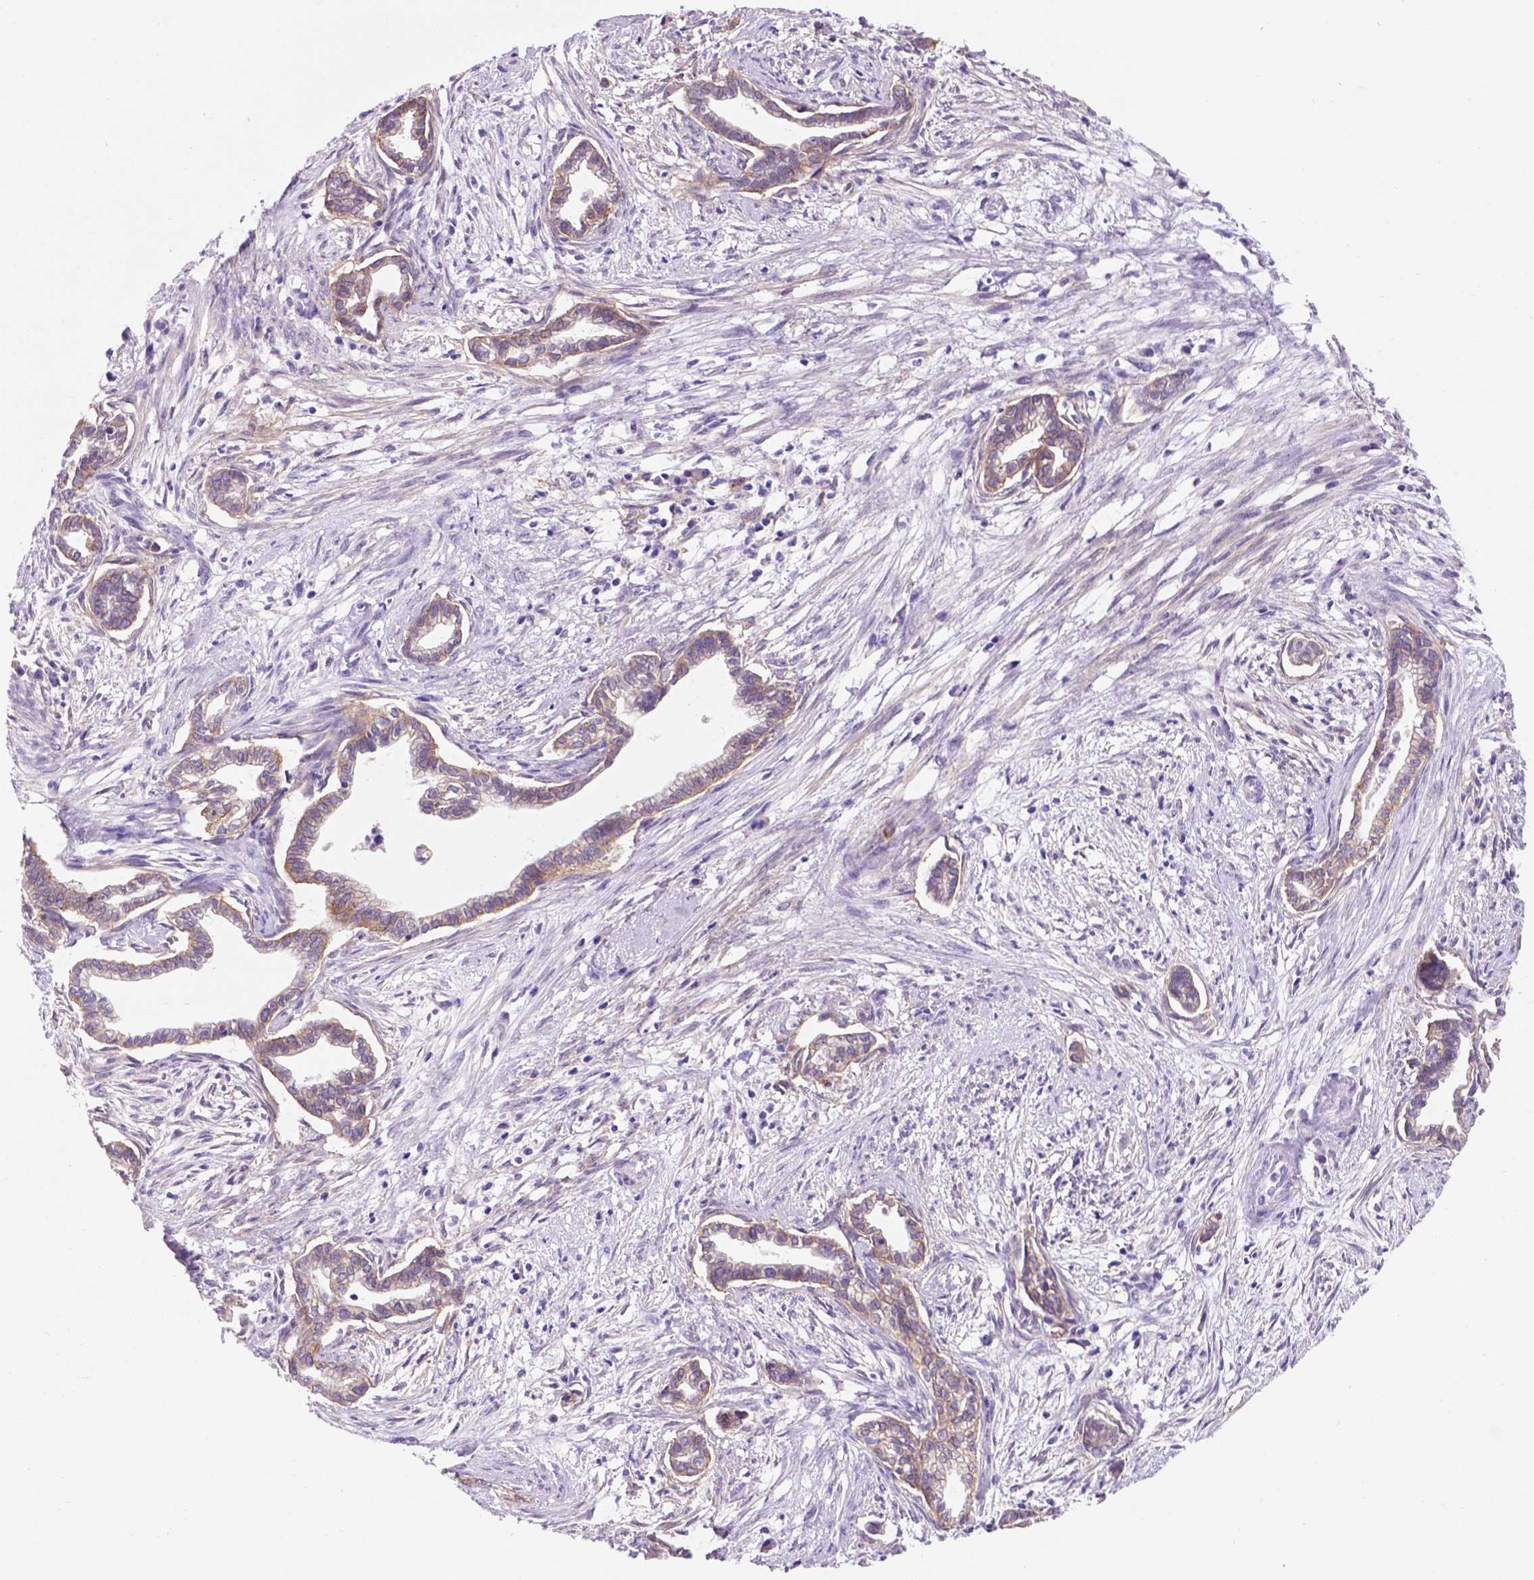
{"staining": {"intensity": "weak", "quantity": ">75%", "location": "cytoplasmic/membranous"}, "tissue": "cervical cancer", "cell_type": "Tumor cells", "image_type": "cancer", "snomed": [{"axis": "morphology", "description": "Adenocarcinoma, NOS"}, {"axis": "topography", "description": "Cervix"}], "caption": "Weak cytoplasmic/membranous positivity for a protein is identified in approximately >75% of tumor cells of cervical adenocarcinoma using immunohistochemistry.", "gene": "EGFR", "patient": {"sex": "female", "age": 62}}